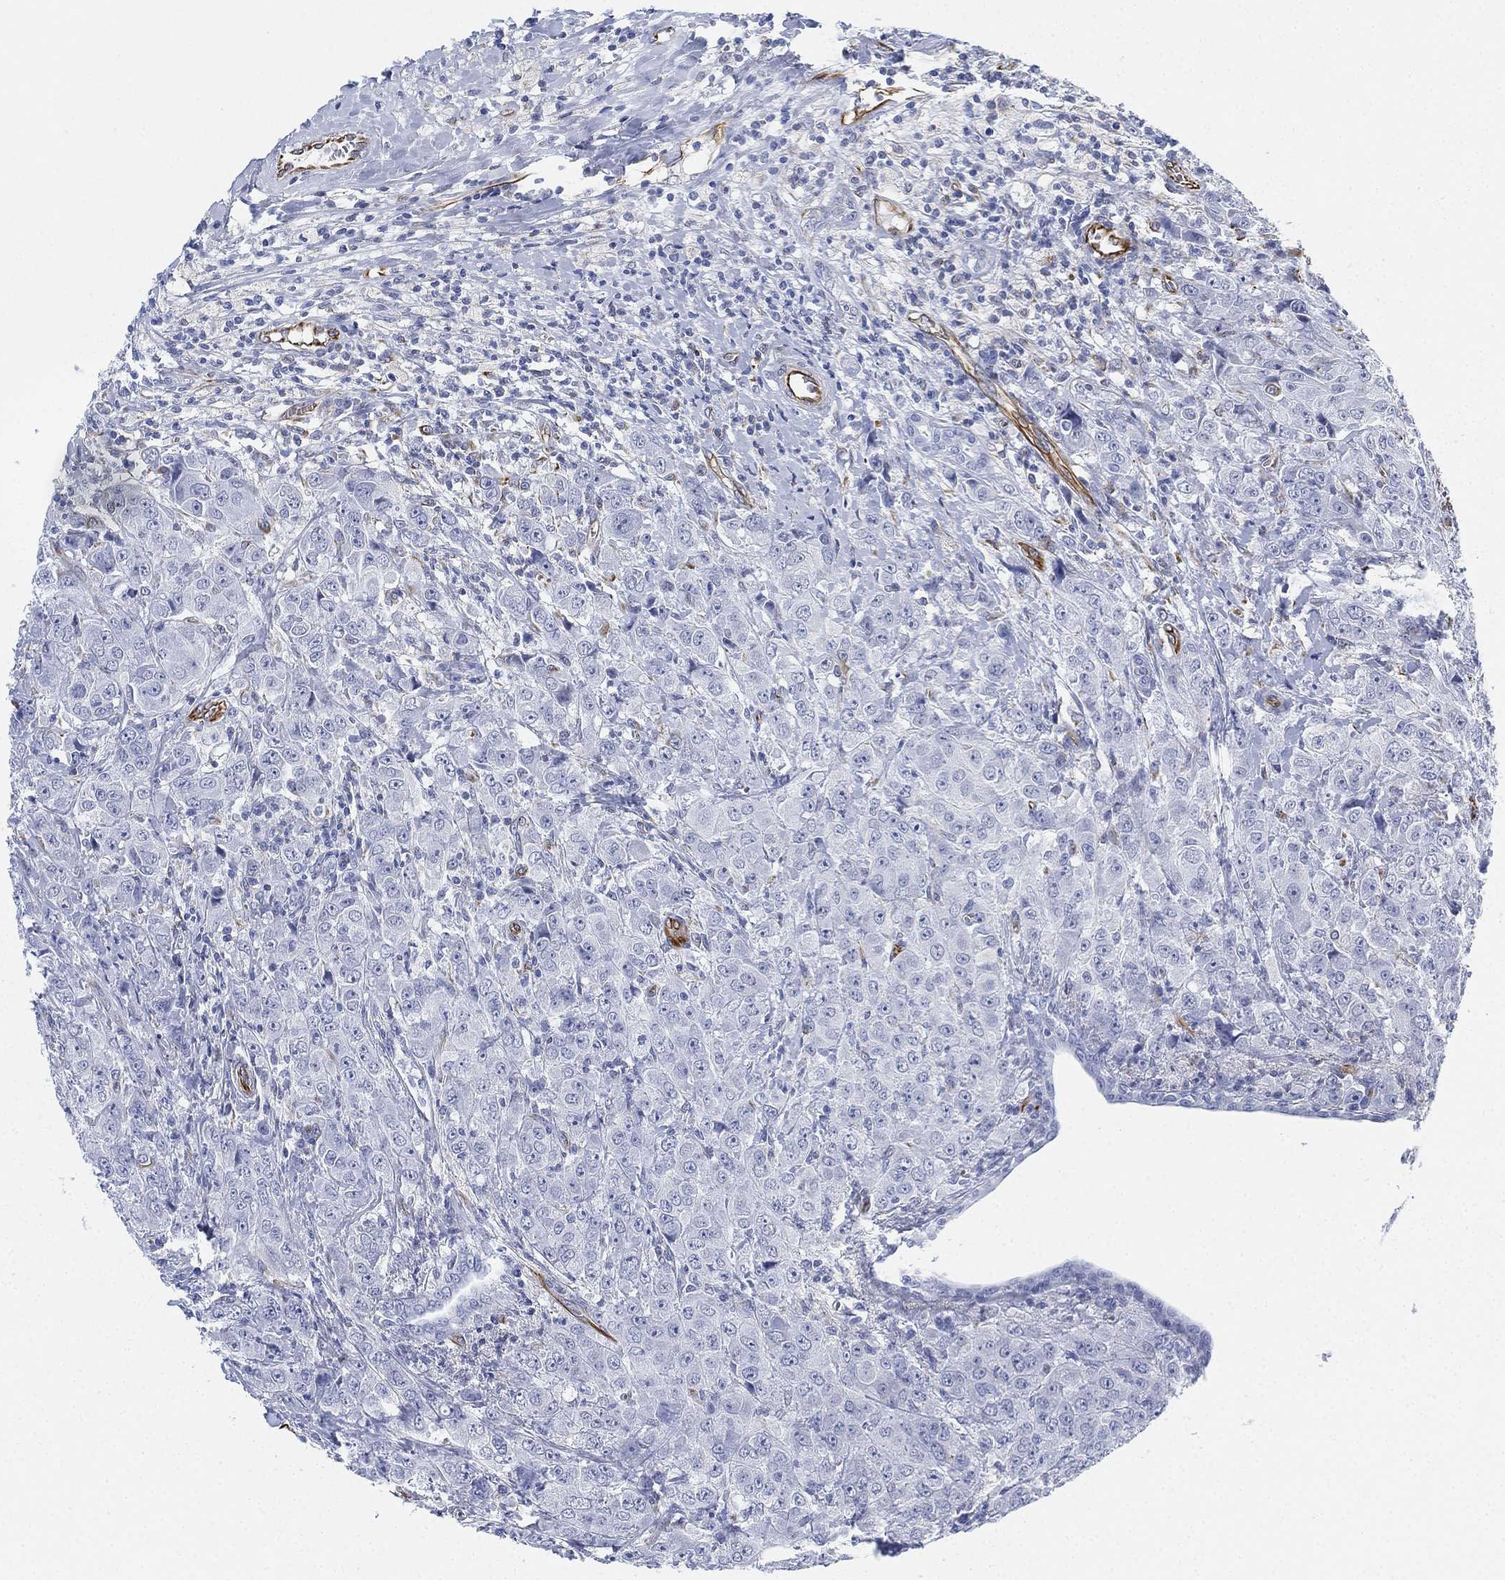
{"staining": {"intensity": "negative", "quantity": "none", "location": "none"}, "tissue": "breast cancer", "cell_type": "Tumor cells", "image_type": "cancer", "snomed": [{"axis": "morphology", "description": "Duct carcinoma"}, {"axis": "topography", "description": "Breast"}], "caption": "Tumor cells show no significant positivity in breast cancer (invasive ductal carcinoma).", "gene": "PSKH2", "patient": {"sex": "female", "age": 43}}